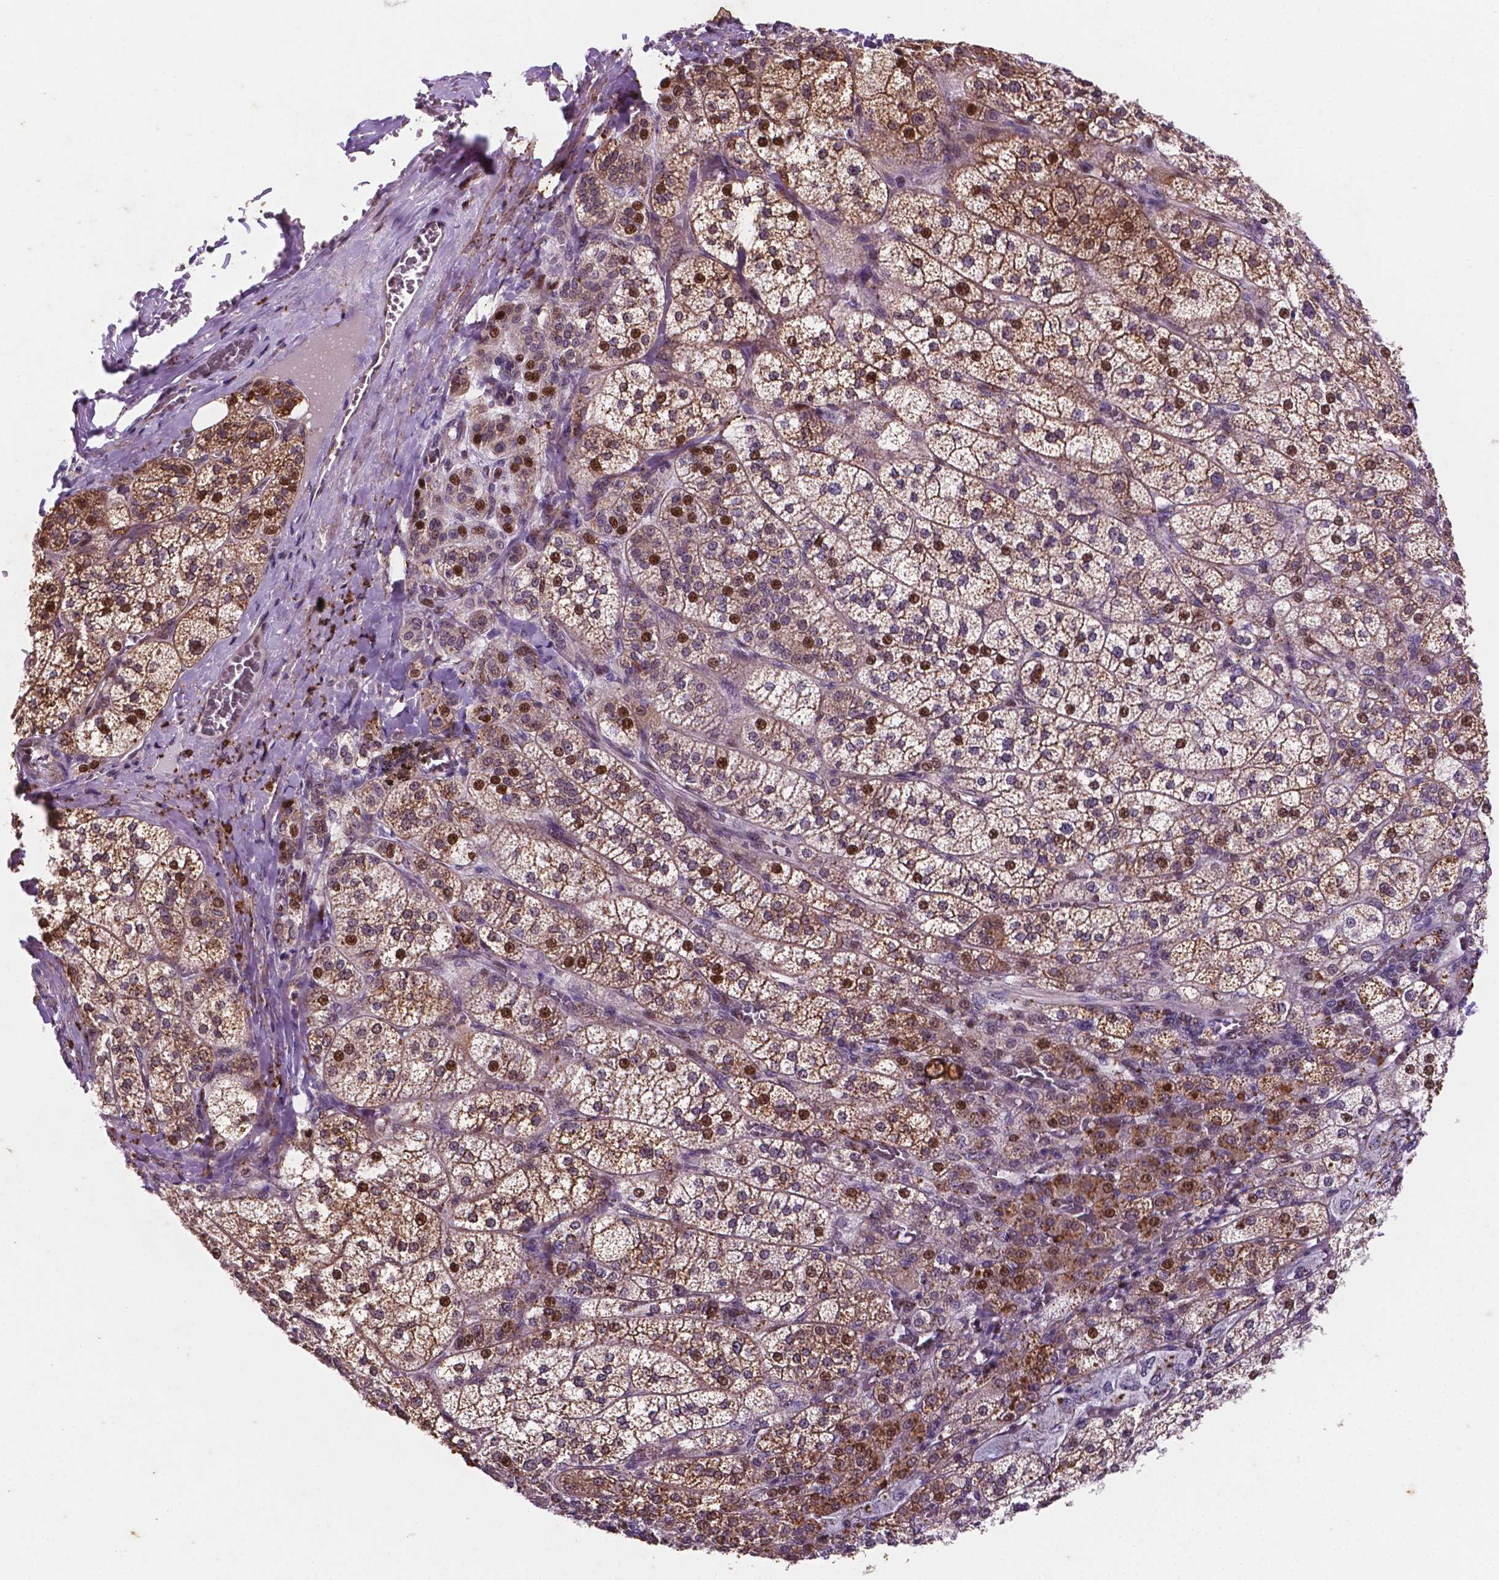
{"staining": {"intensity": "strong", "quantity": "25%-75%", "location": "cytoplasmic/membranous,nuclear"}, "tissue": "adrenal gland", "cell_type": "Glandular cells", "image_type": "normal", "snomed": [{"axis": "morphology", "description": "Normal tissue, NOS"}, {"axis": "topography", "description": "Adrenal gland"}], "caption": "Adrenal gland stained with immunohistochemistry (IHC) displays strong cytoplasmic/membranous,nuclear staining in approximately 25%-75% of glandular cells. (brown staining indicates protein expression, while blue staining denotes nuclei).", "gene": "TM4SF20", "patient": {"sex": "female", "age": 60}}